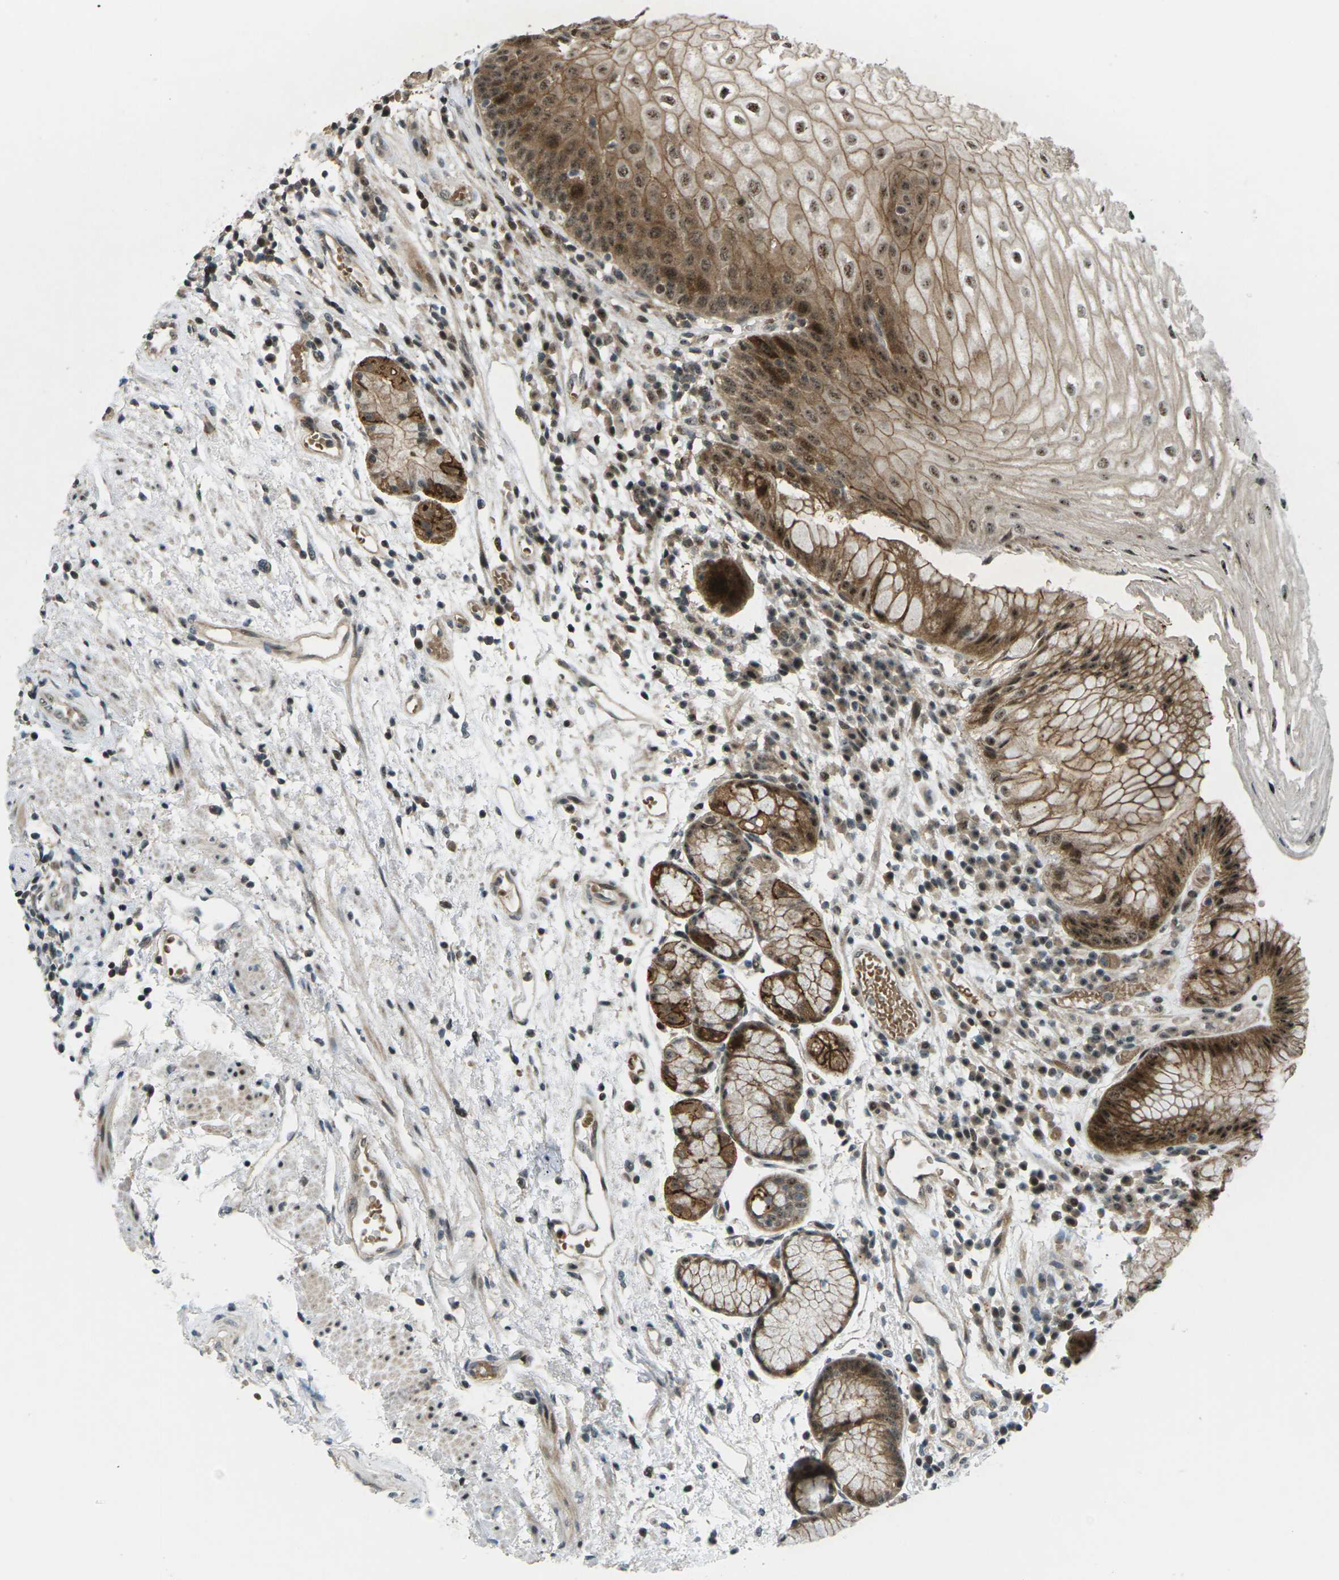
{"staining": {"intensity": "moderate", "quantity": ">75%", "location": "cytoplasmic/membranous,nuclear"}, "tissue": "stomach", "cell_type": "Glandular cells", "image_type": "normal", "snomed": [{"axis": "morphology", "description": "Normal tissue, NOS"}, {"axis": "topography", "description": "Stomach, upper"}], "caption": "IHC micrograph of normal stomach: stomach stained using IHC exhibits medium levels of moderate protein expression localized specifically in the cytoplasmic/membranous,nuclear of glandular cells, appearing as a cytoplasmic/membranous,nuclear brown color.", "gene": "UBE2S", "patient": {"sex": "male", "age": 72}}